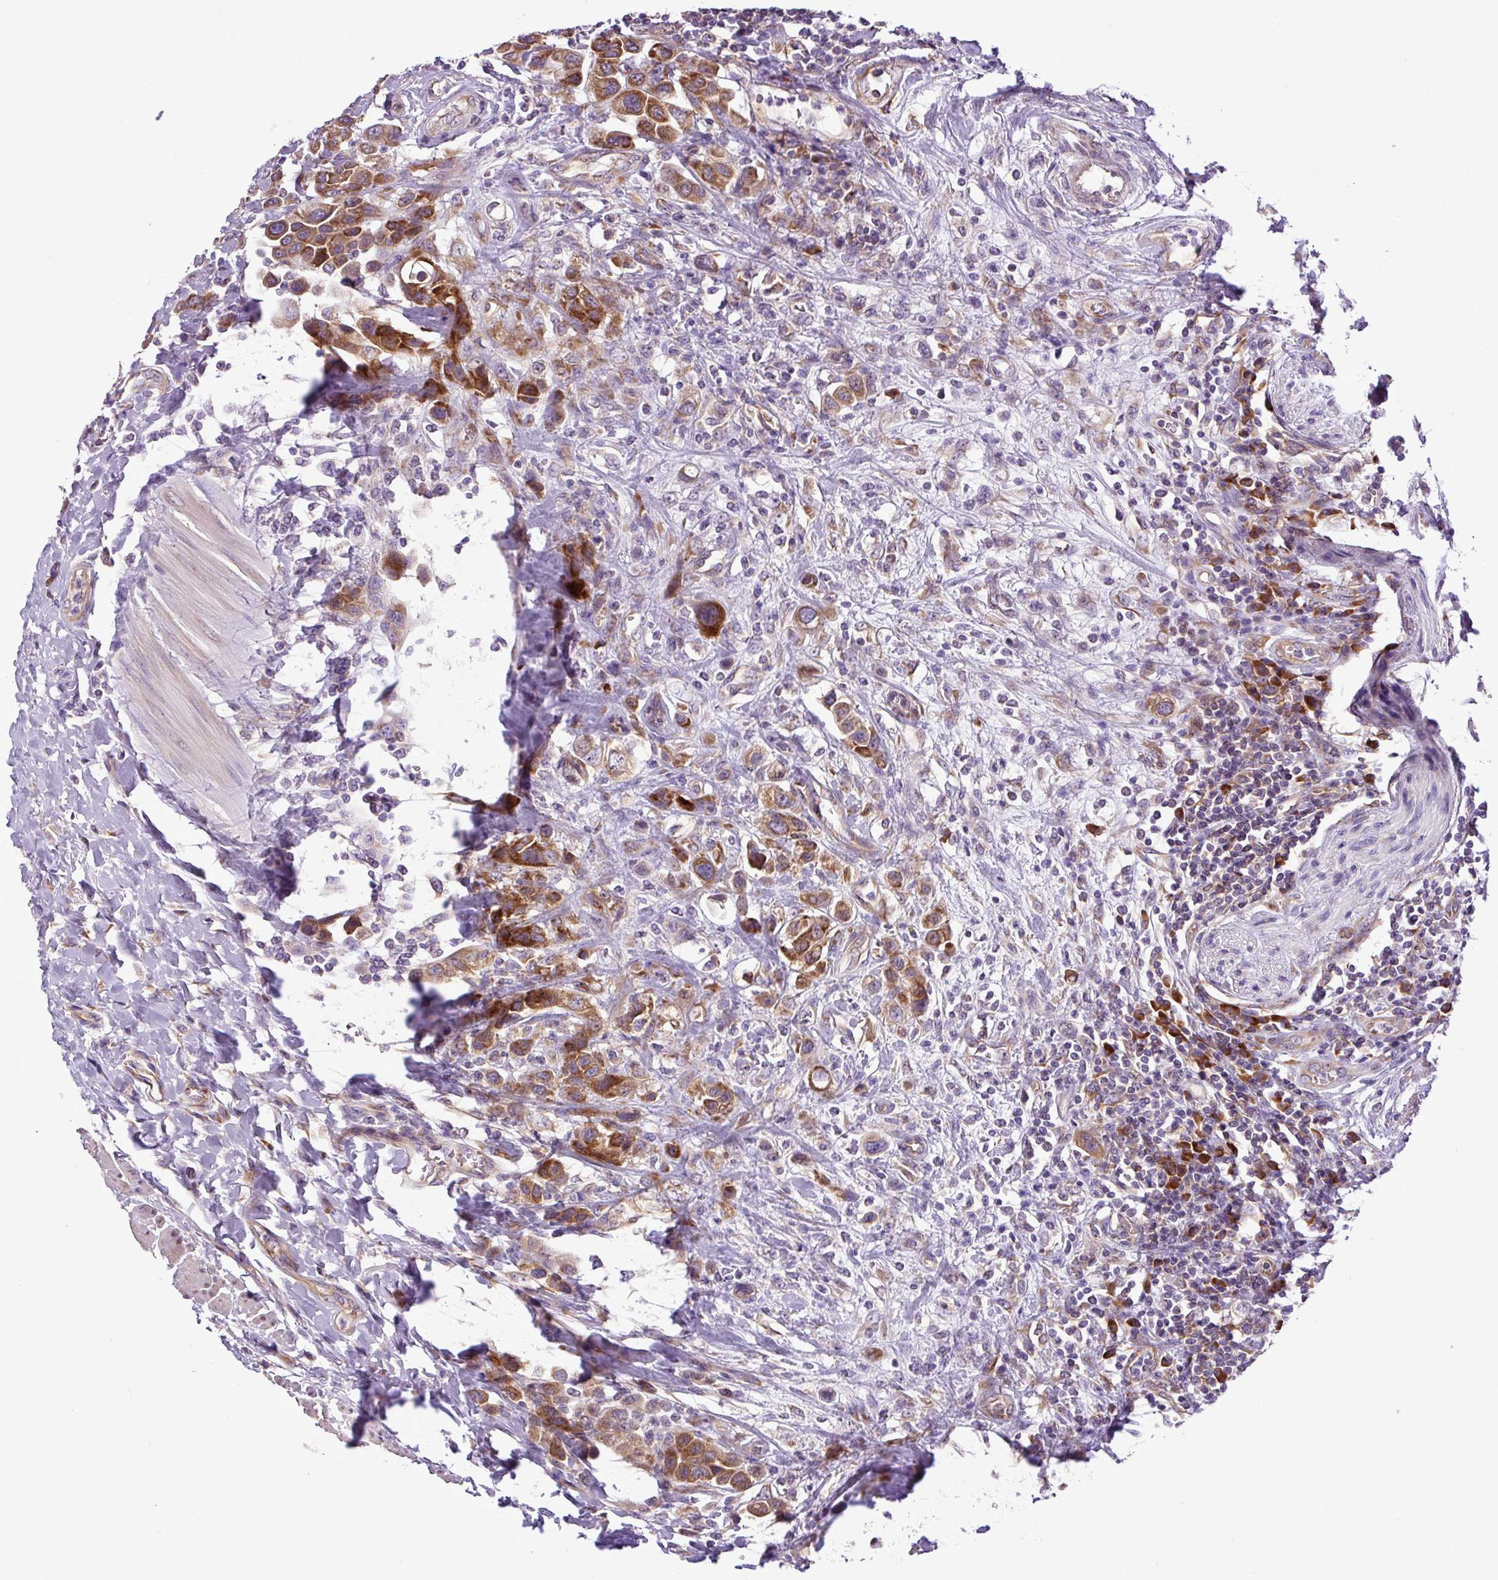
{"staining": {"intensity": "strong", "quantity": ">75%", "location": "cytoplasmic/membranous"}, "tissue": "urothelial cancer", "cell_type": "Tumor cells", "image_type": "cancer", "snomed": [{"axis": "morphology", "description": "Urothelial carcinoma, High grade"}, {"axis": "topography", "description": "Urinary bladder"}], "caption": "The histopathology image reveals immunohistochemical staining of urothelial cancer. There is strong cytoplasmic/membranous expression is seen in approximately >75% of tumor cells.", "gene": "RPL13", "patient": {"sex": "male", "age": 50}}